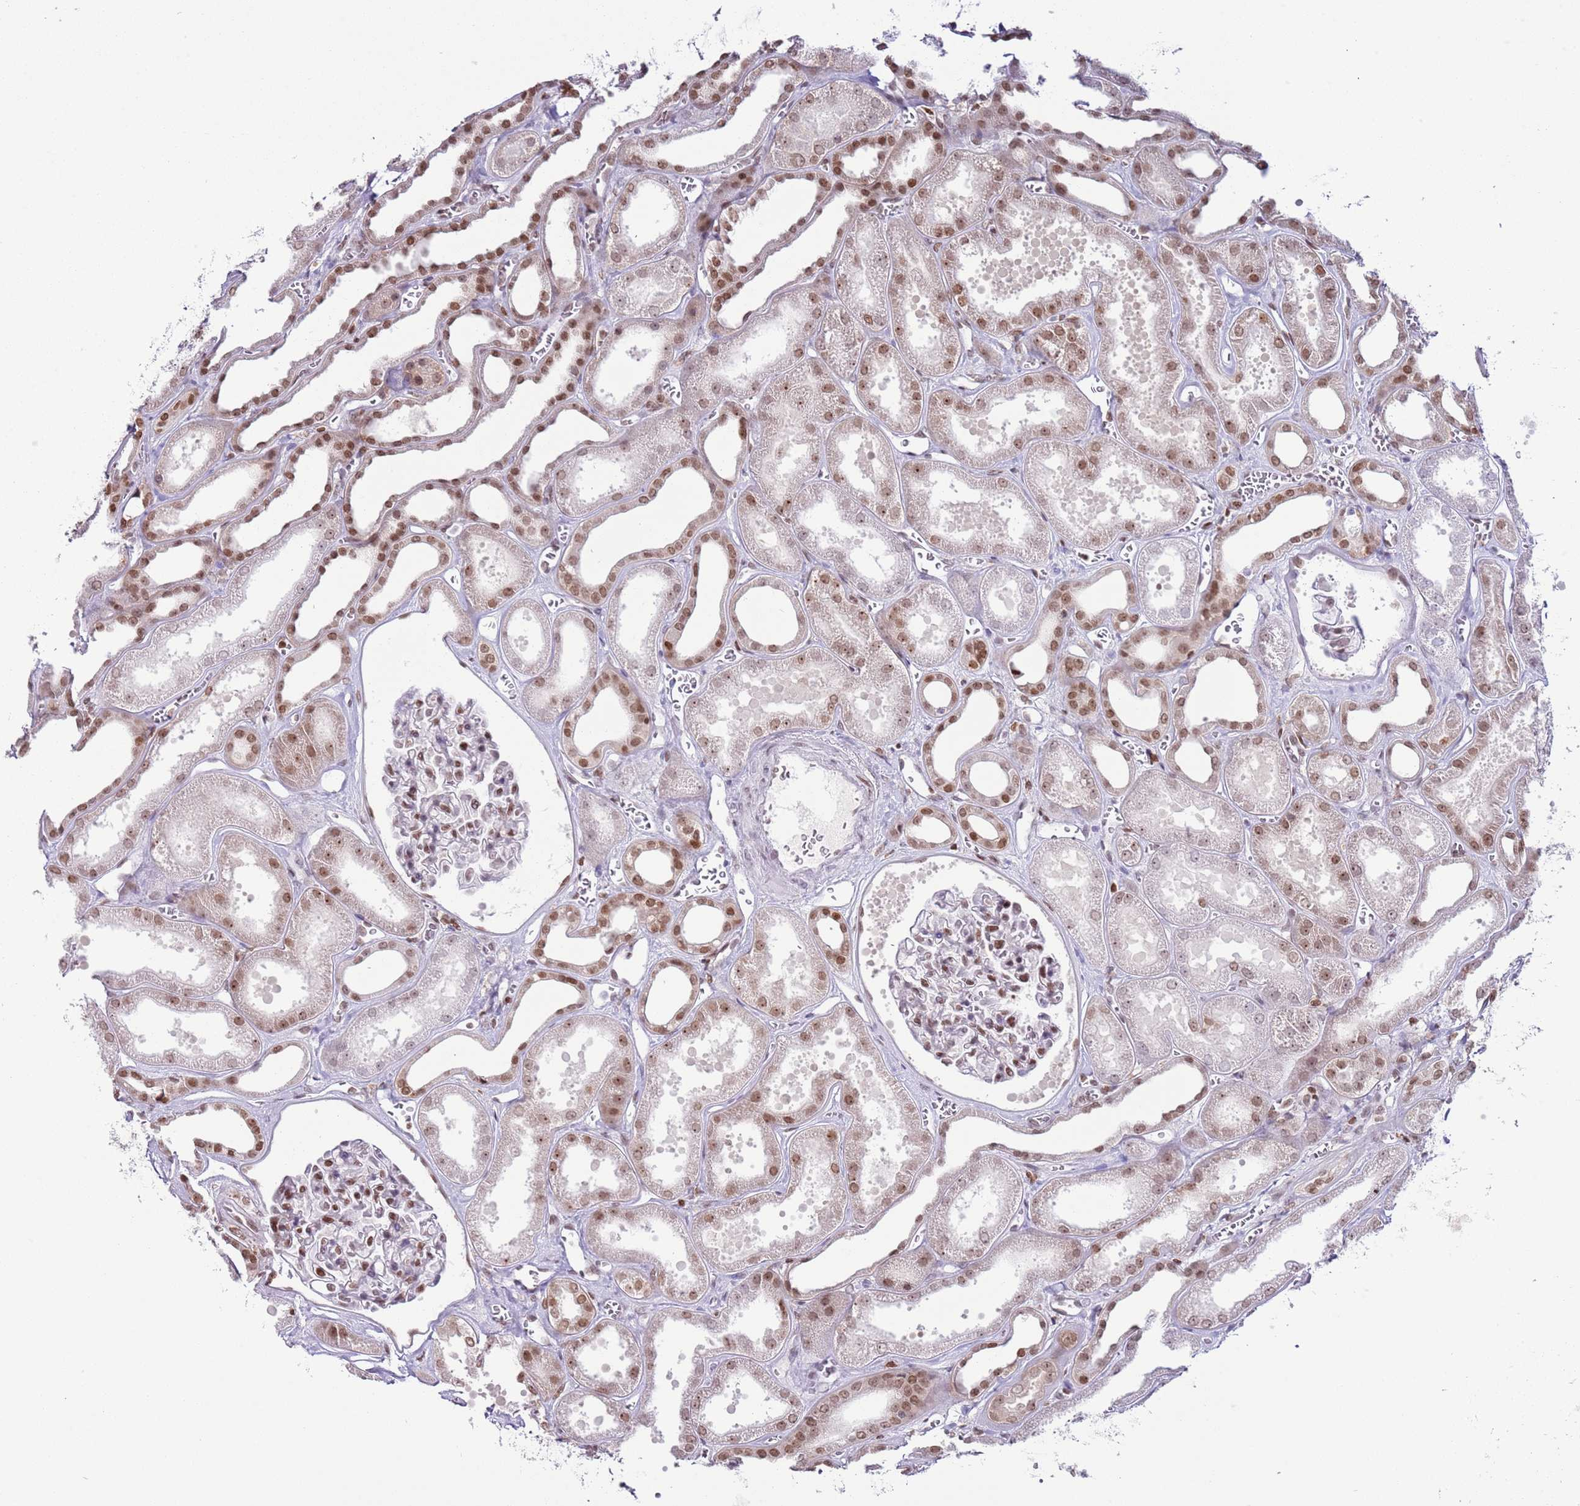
{"staining": {"intensity": "moderate", "quantity": "25%-75%", "location": "nuclear"}, "tissue": "kidney", "cell_type": "Cells in glomeruli", "image_type": "normal", "snomed": [{"axis": "morphology", "description": "Normal tissue, NOS"}, {"axis": "morphology", "description": "Adenocarcinoma, NOS"}, {"axis": "topography", "description": "Kidney"}], "caption": "This is an image of IHC staining of benign kidney, which shows moderate staining in the nuclear of cells in glomeruli.", "gene": "SELENOH", "patient": {"sex": "female", "age": 68}}